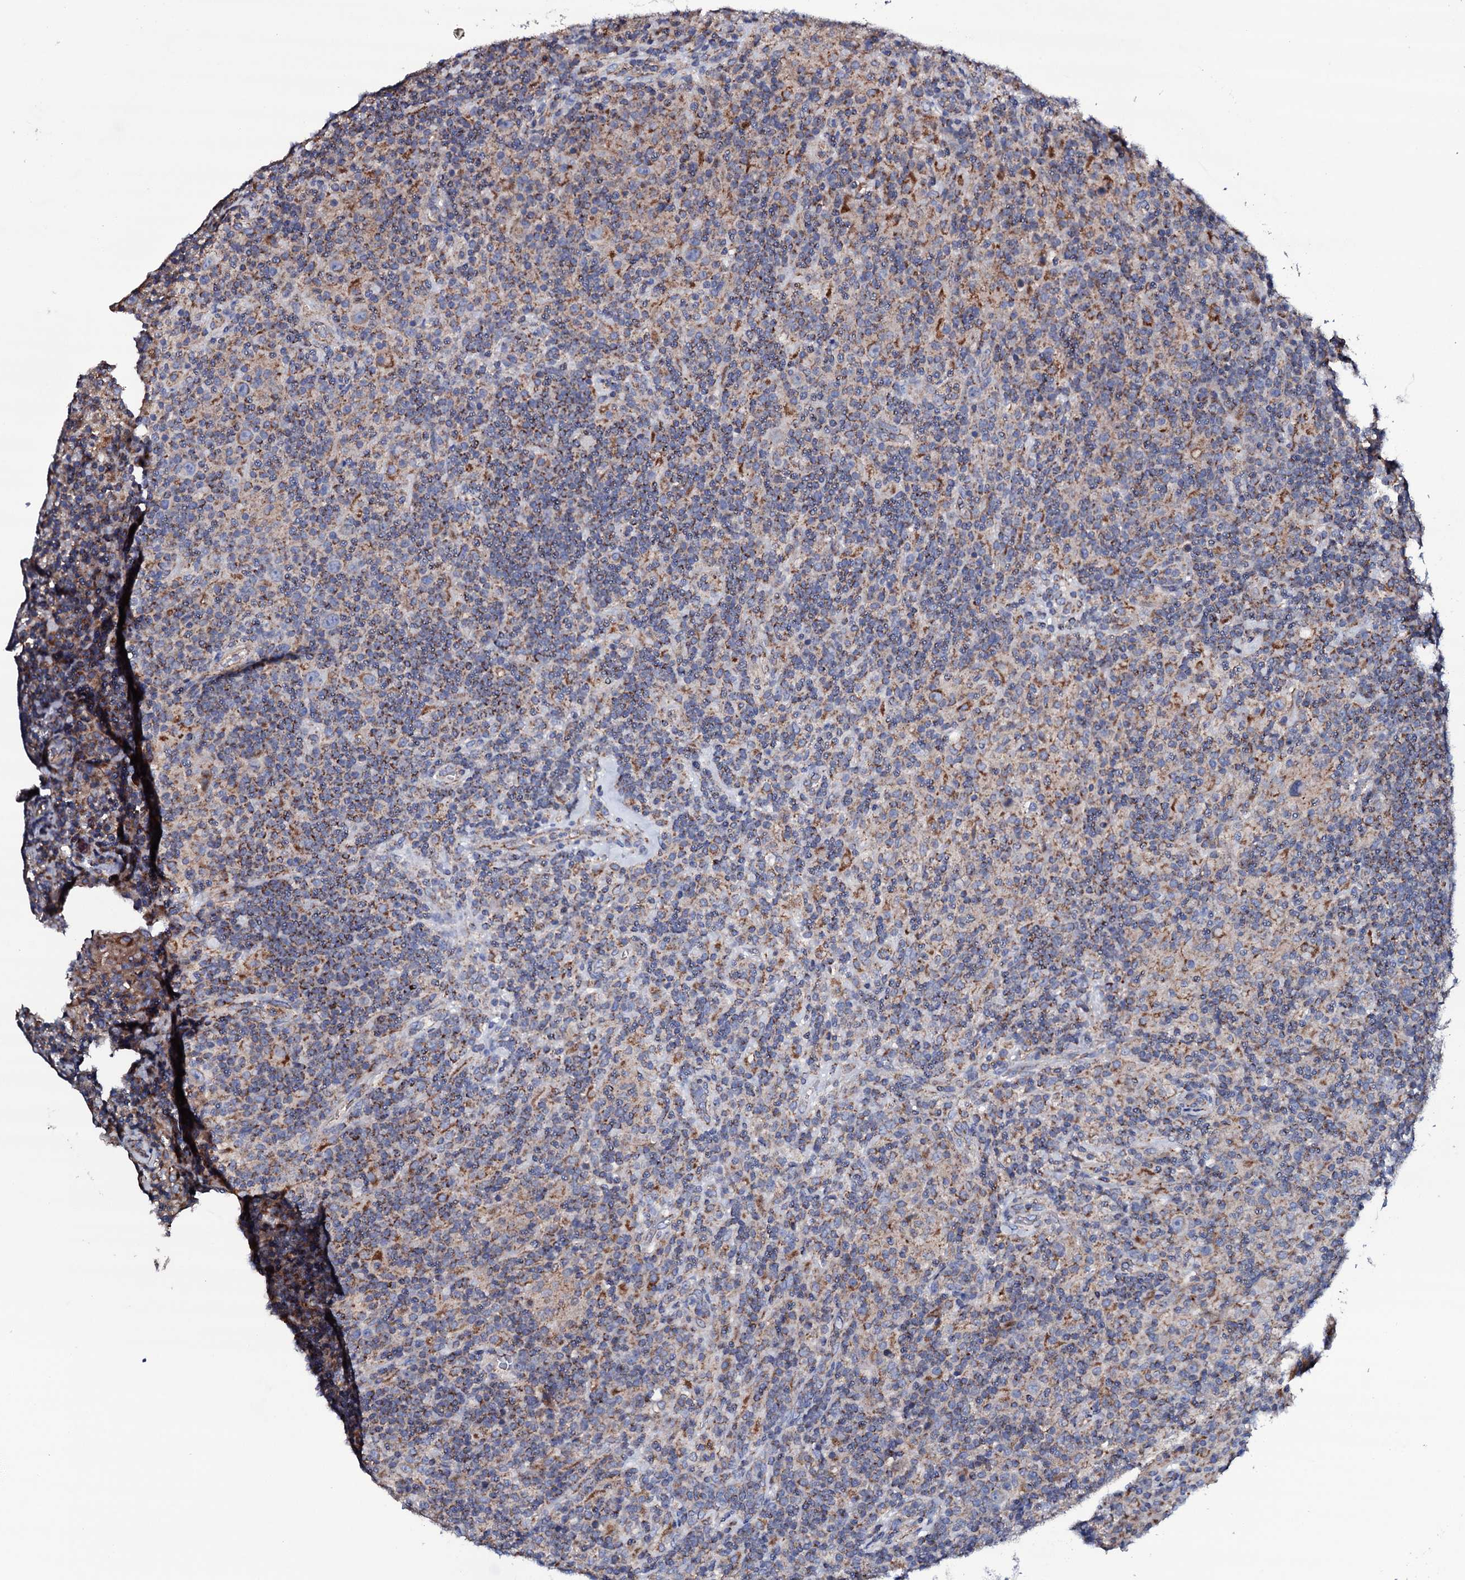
{"staining": {"intensity": "moderate", "quantity": "25%-75%", "location": "cytoplasmic/membranous"}, "tissue": "lymphoma", "cell_type": "Tumor cells", "image_type": "cancer", "snomed": [{"axis": "morphology", "description": "Hodgkin's disease, NOS"}, {"axis": "topography", "description": "Lymph node"}], "caption": "IHC micrograph of Hodgkin's disease stained for a protein (brown), which reveals medium levels of moderate cytoplasmic/membranous positivity in approximately 25%-75% of tumor cells.", "gene": "TCAF2", "patient": {"sex": "male", "age": 70}}